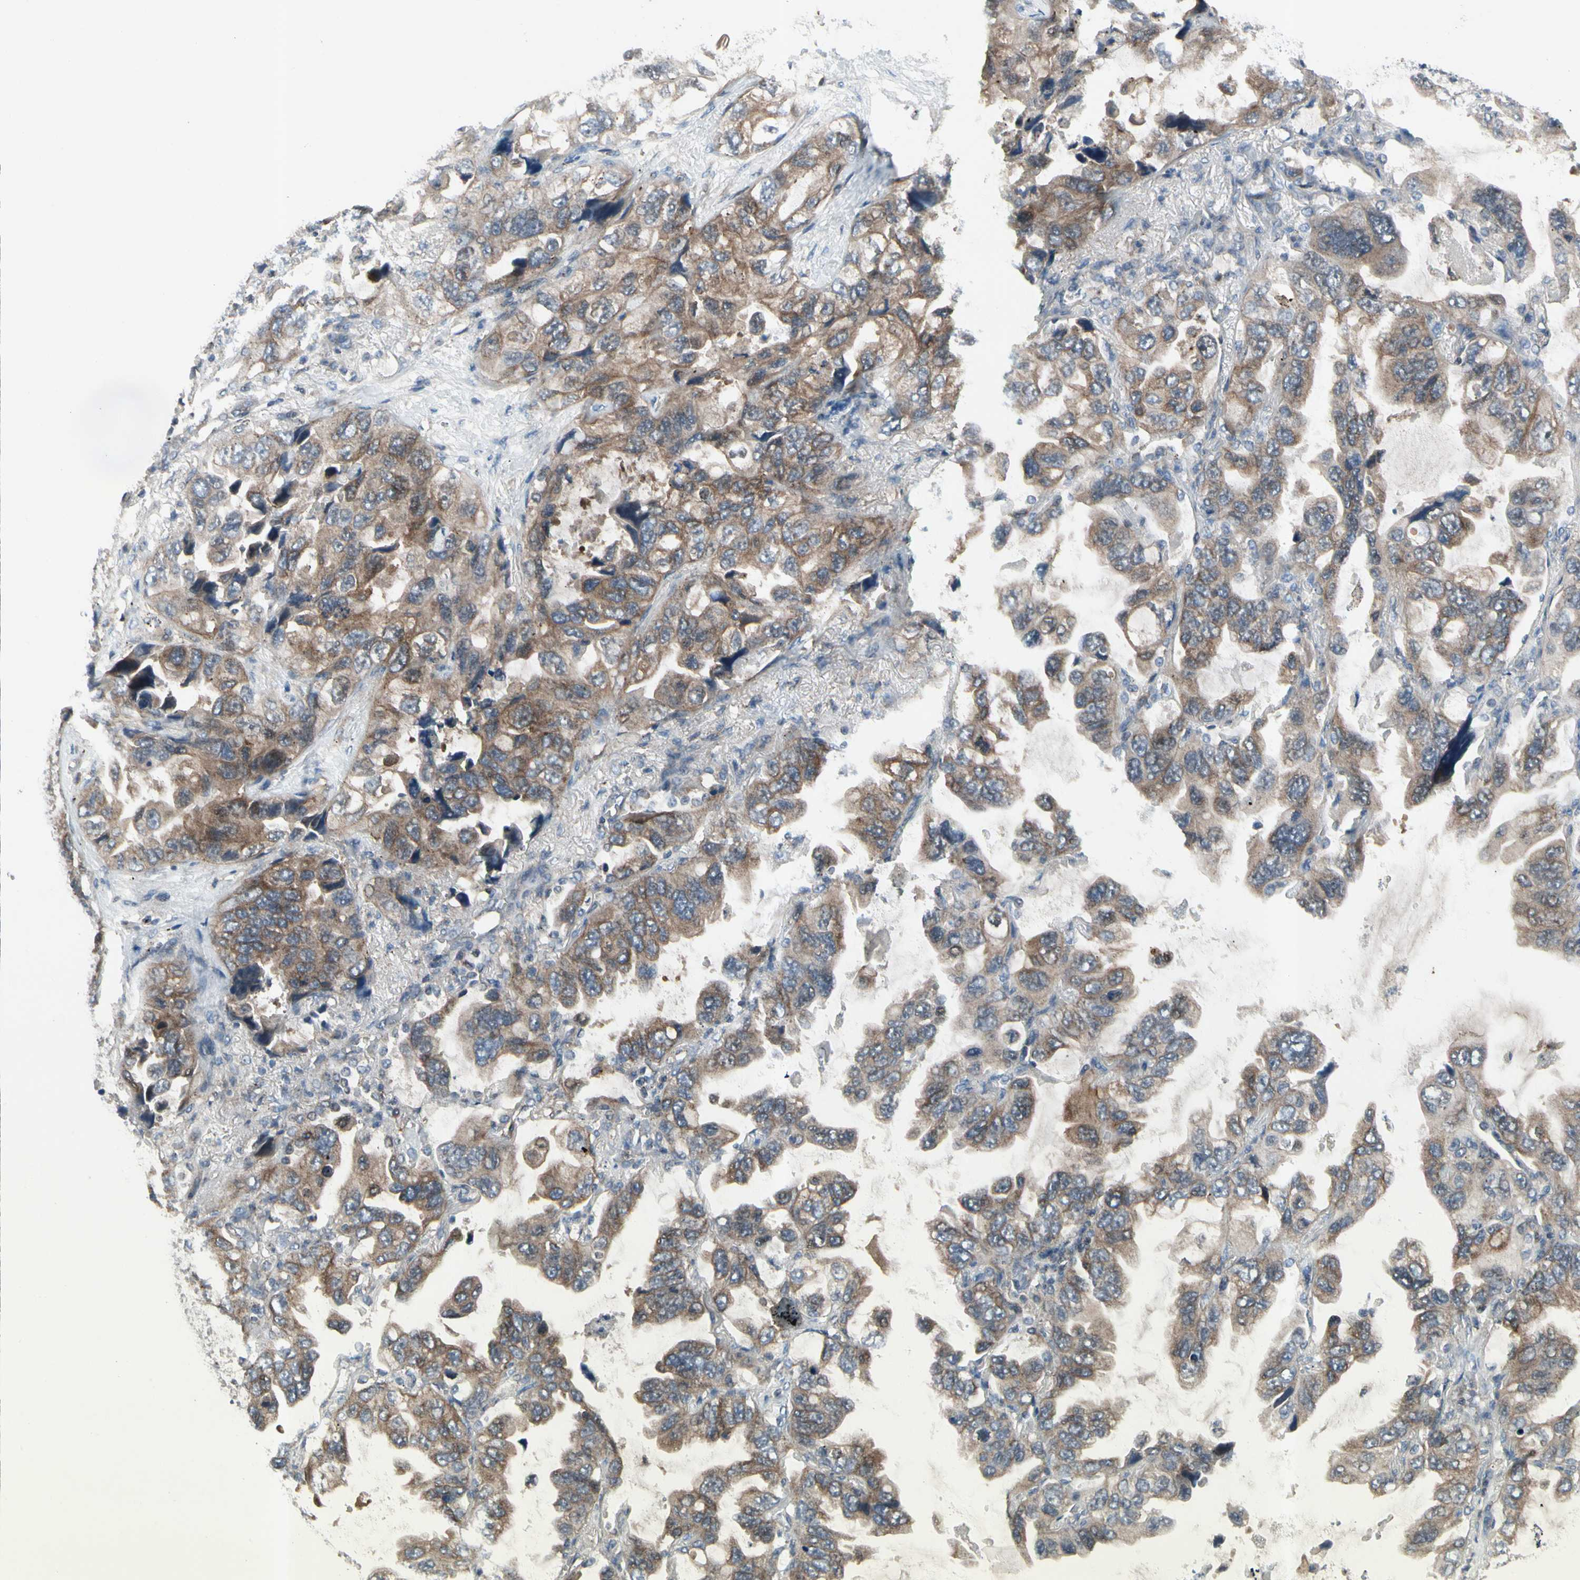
{"staining": {"intensity": "moderate", "quantity": ">75%", "location": "cytoplasmic/membranous"}, "tissue": "lung cancer", "cell_type": "Tumor cells", "image_type": "cancer", "snomed": [{"axis": "morphology", "description": "Squamous cell carcinoma, NOS"}, {"axis": "topography", "description": "Lung"}], "caption": "Lung squamous cell carcinoma was stained to show a protein in brown. There is medium levels of moderate cytoplasmic/membranous staining in about >75% of tumor cells.", "gene": "NMI", "patient": {"sex": "female", "age": 73}}